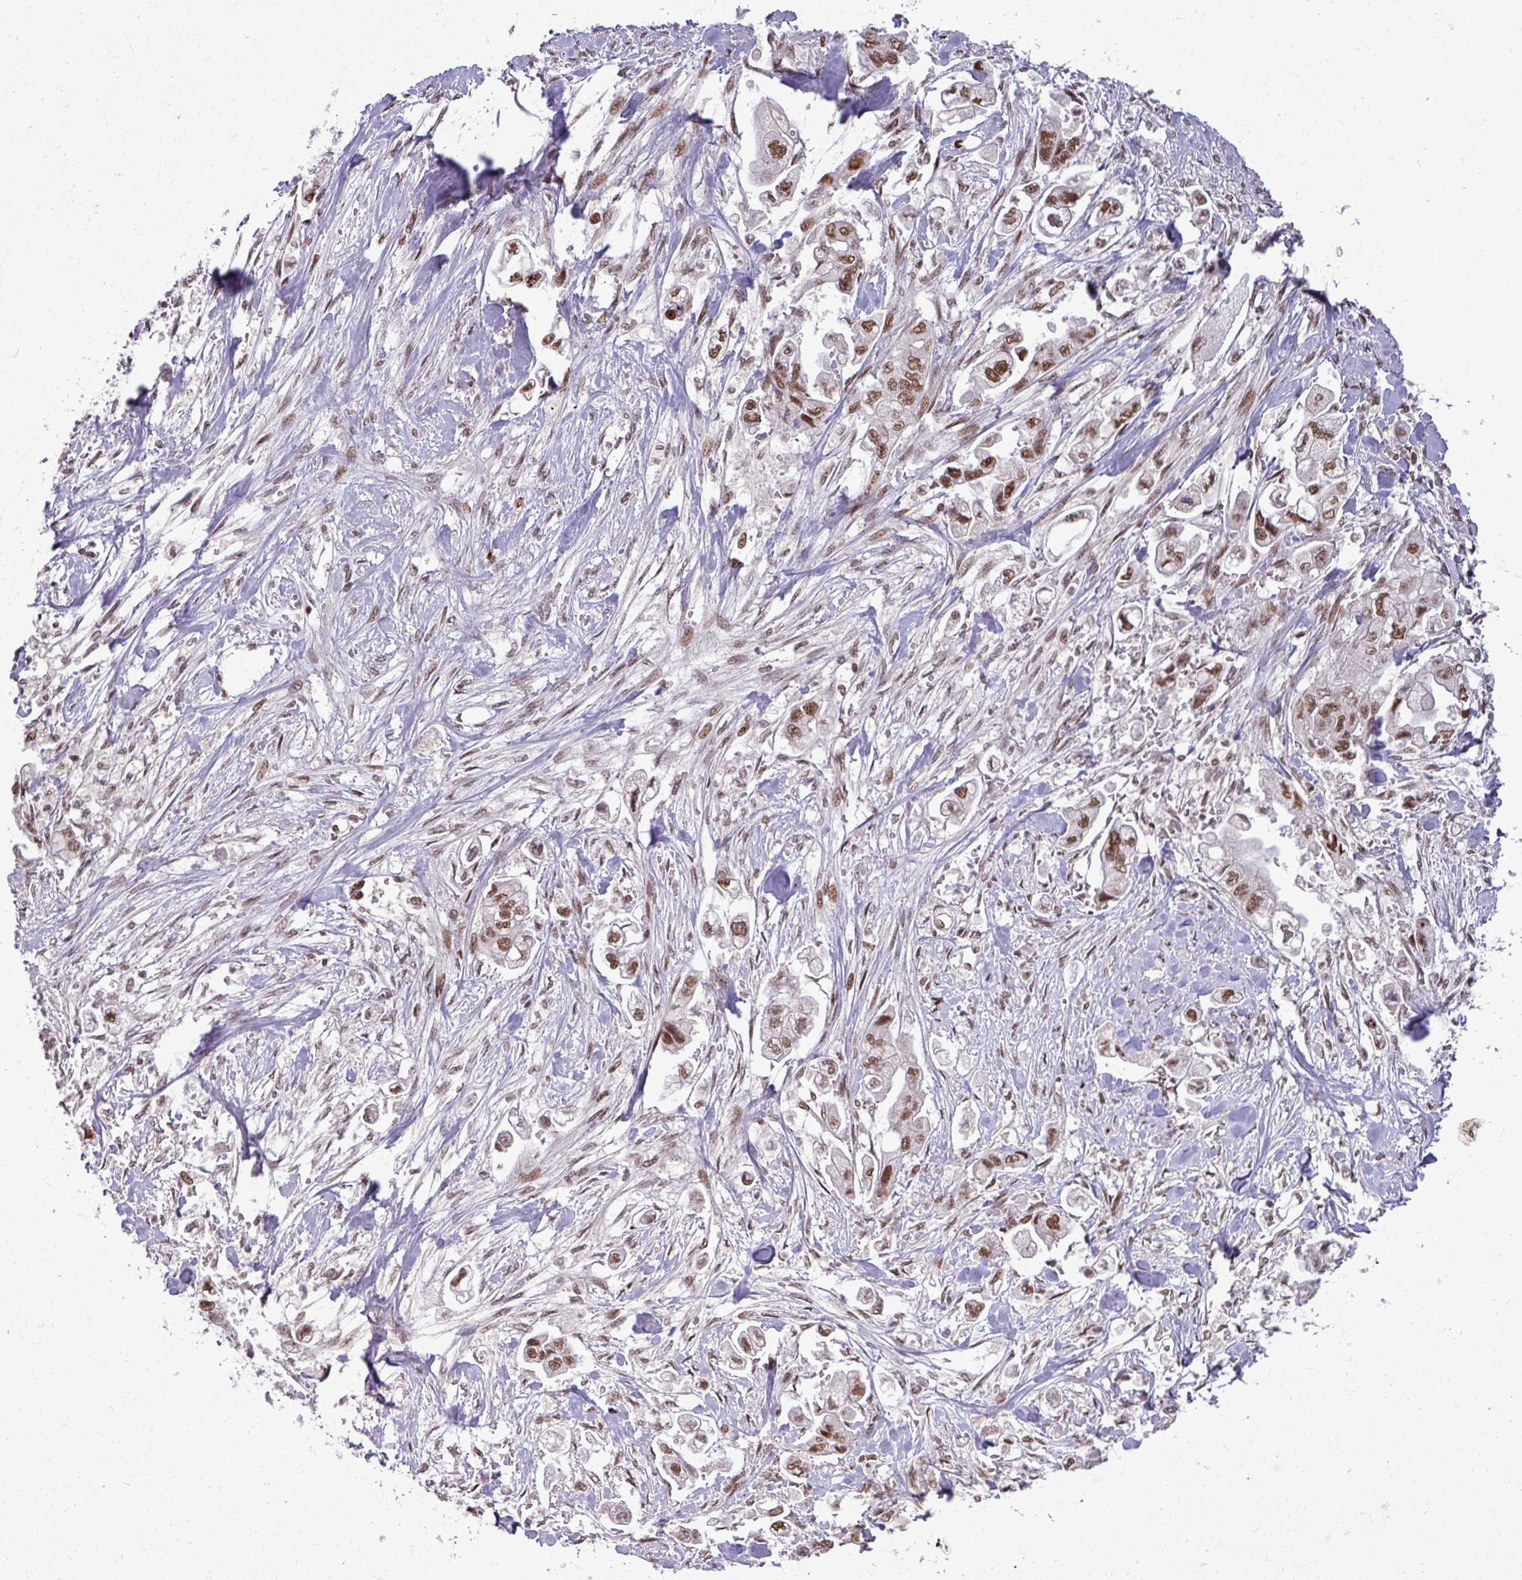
{"staining": {"intensity": "moderate", "quantity": ">75%", "location": "nuclear"}, "tissue": "stomach cancer", "cell_type": "Tumor cells", "image_type": "cancer", "snomed": [{"axis": "morphology", "description": "Adenocarcinoma, NOS"}, {"axis": "topography", "description": "Stomach"}], "caption": "Adenocarcinoma (stomach) tissue demonstrates moderate nuclear positivity in about >75% of tumor cells, visualized by immunohistochemistry. (DAB (3,3'-diaminobenzidine) IHC with brightfield microscopy, high magnification).", "gene": "PTPN20", "patient": {"sex": "male", "age": 62}}